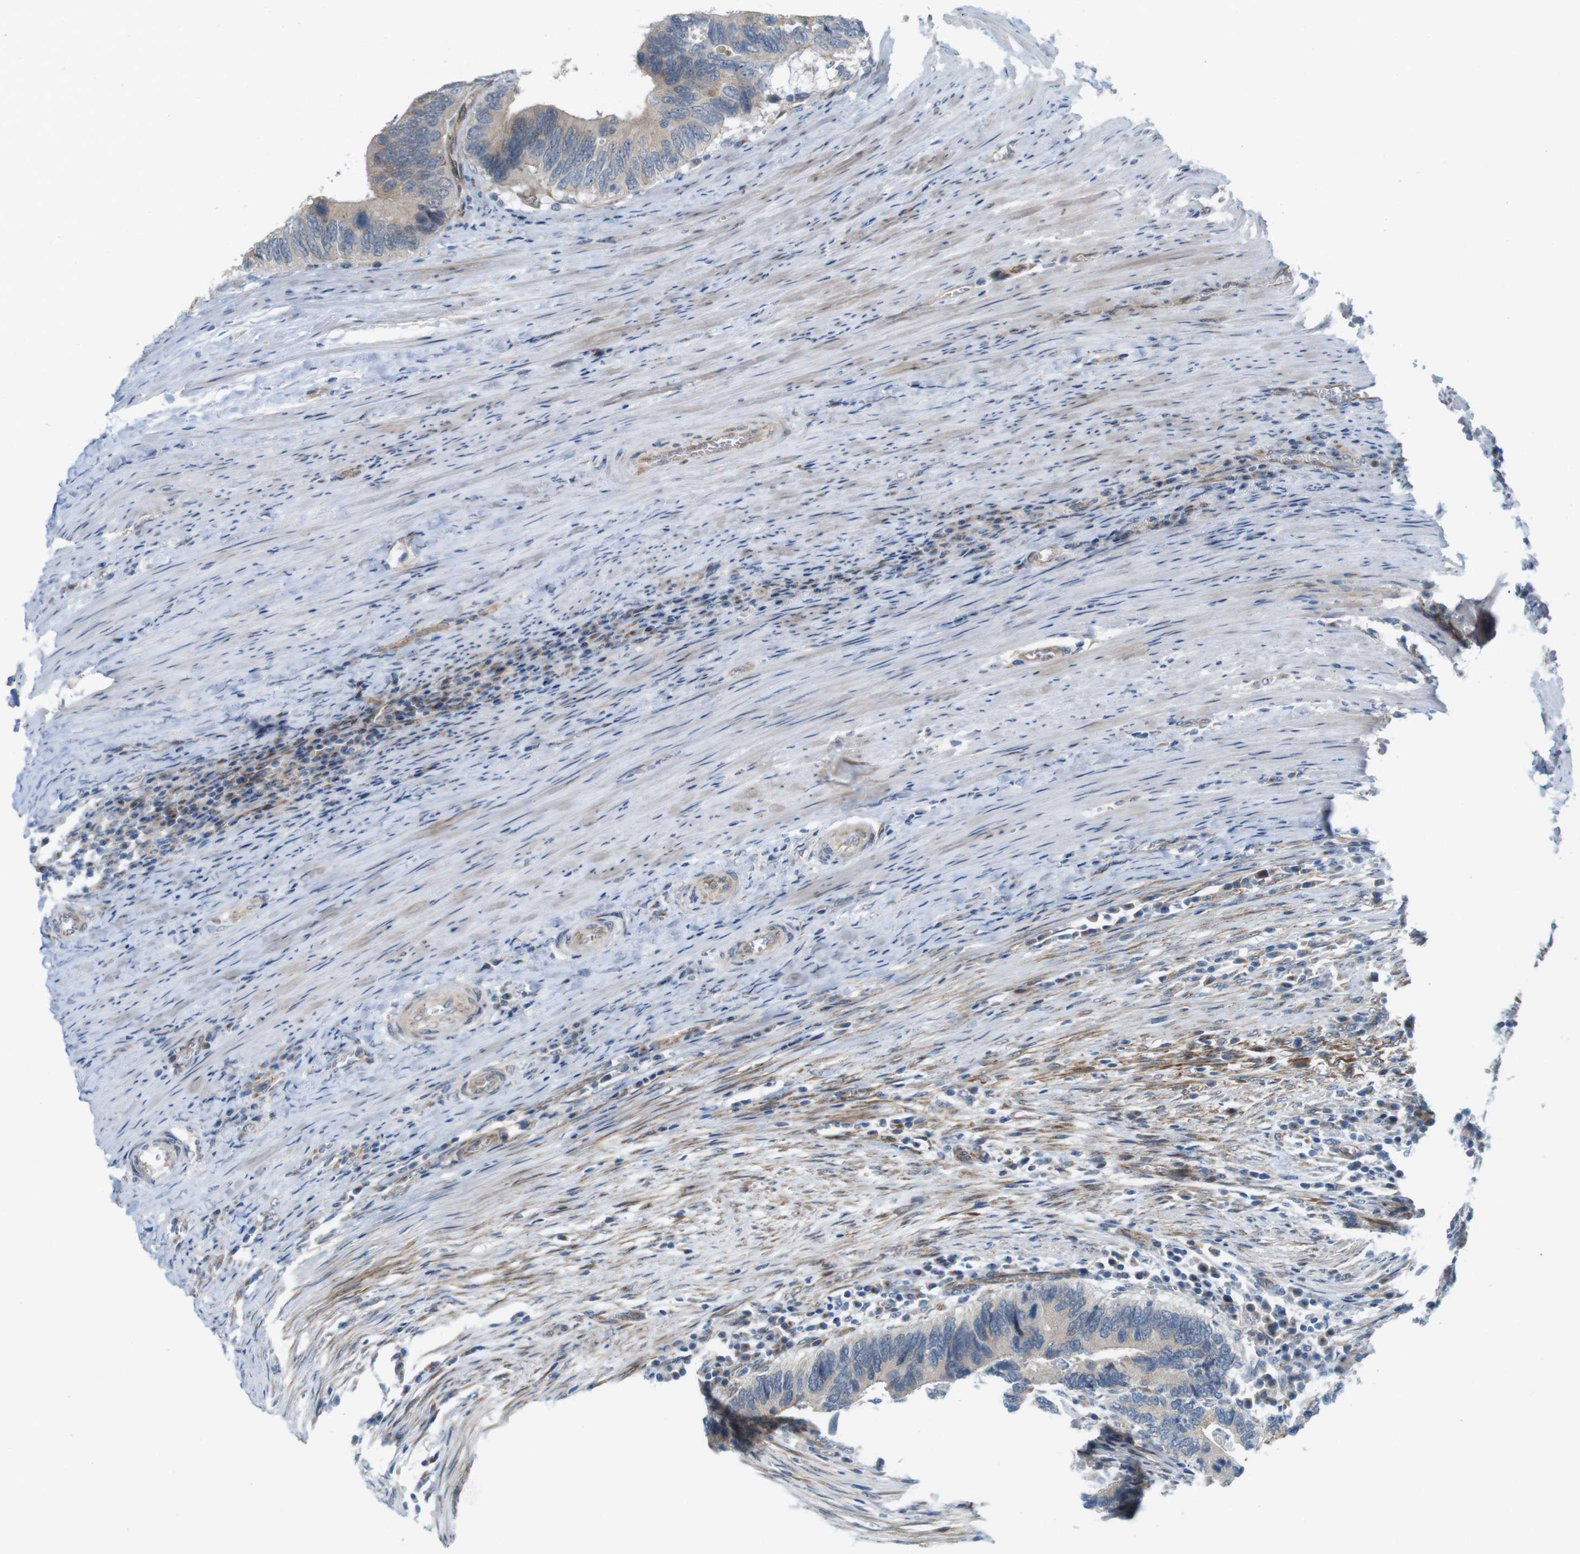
{"staining": {"intensity": "weak", "quantity": ">75%", "location": "cytoplasmic/membranous"}, "tissue": "colorectal cancer", "cell_type": "Tumor cells", "image_type": "cancer", "snomed": [{"axis": "morphology", "description": "Adenocarcinoma, NOS"}, {"axis": "topography", "description": "Colon"}], "caption": "Immunohistochemistry (IHC) of human colorectal cancer (adenocarcinoma) demonstrates low levels of weak cytoplasmic/membranous positivity in about >75% of tumor cells.", "gene": "SKI", "patient": {"sex": "male", "age": 72}}